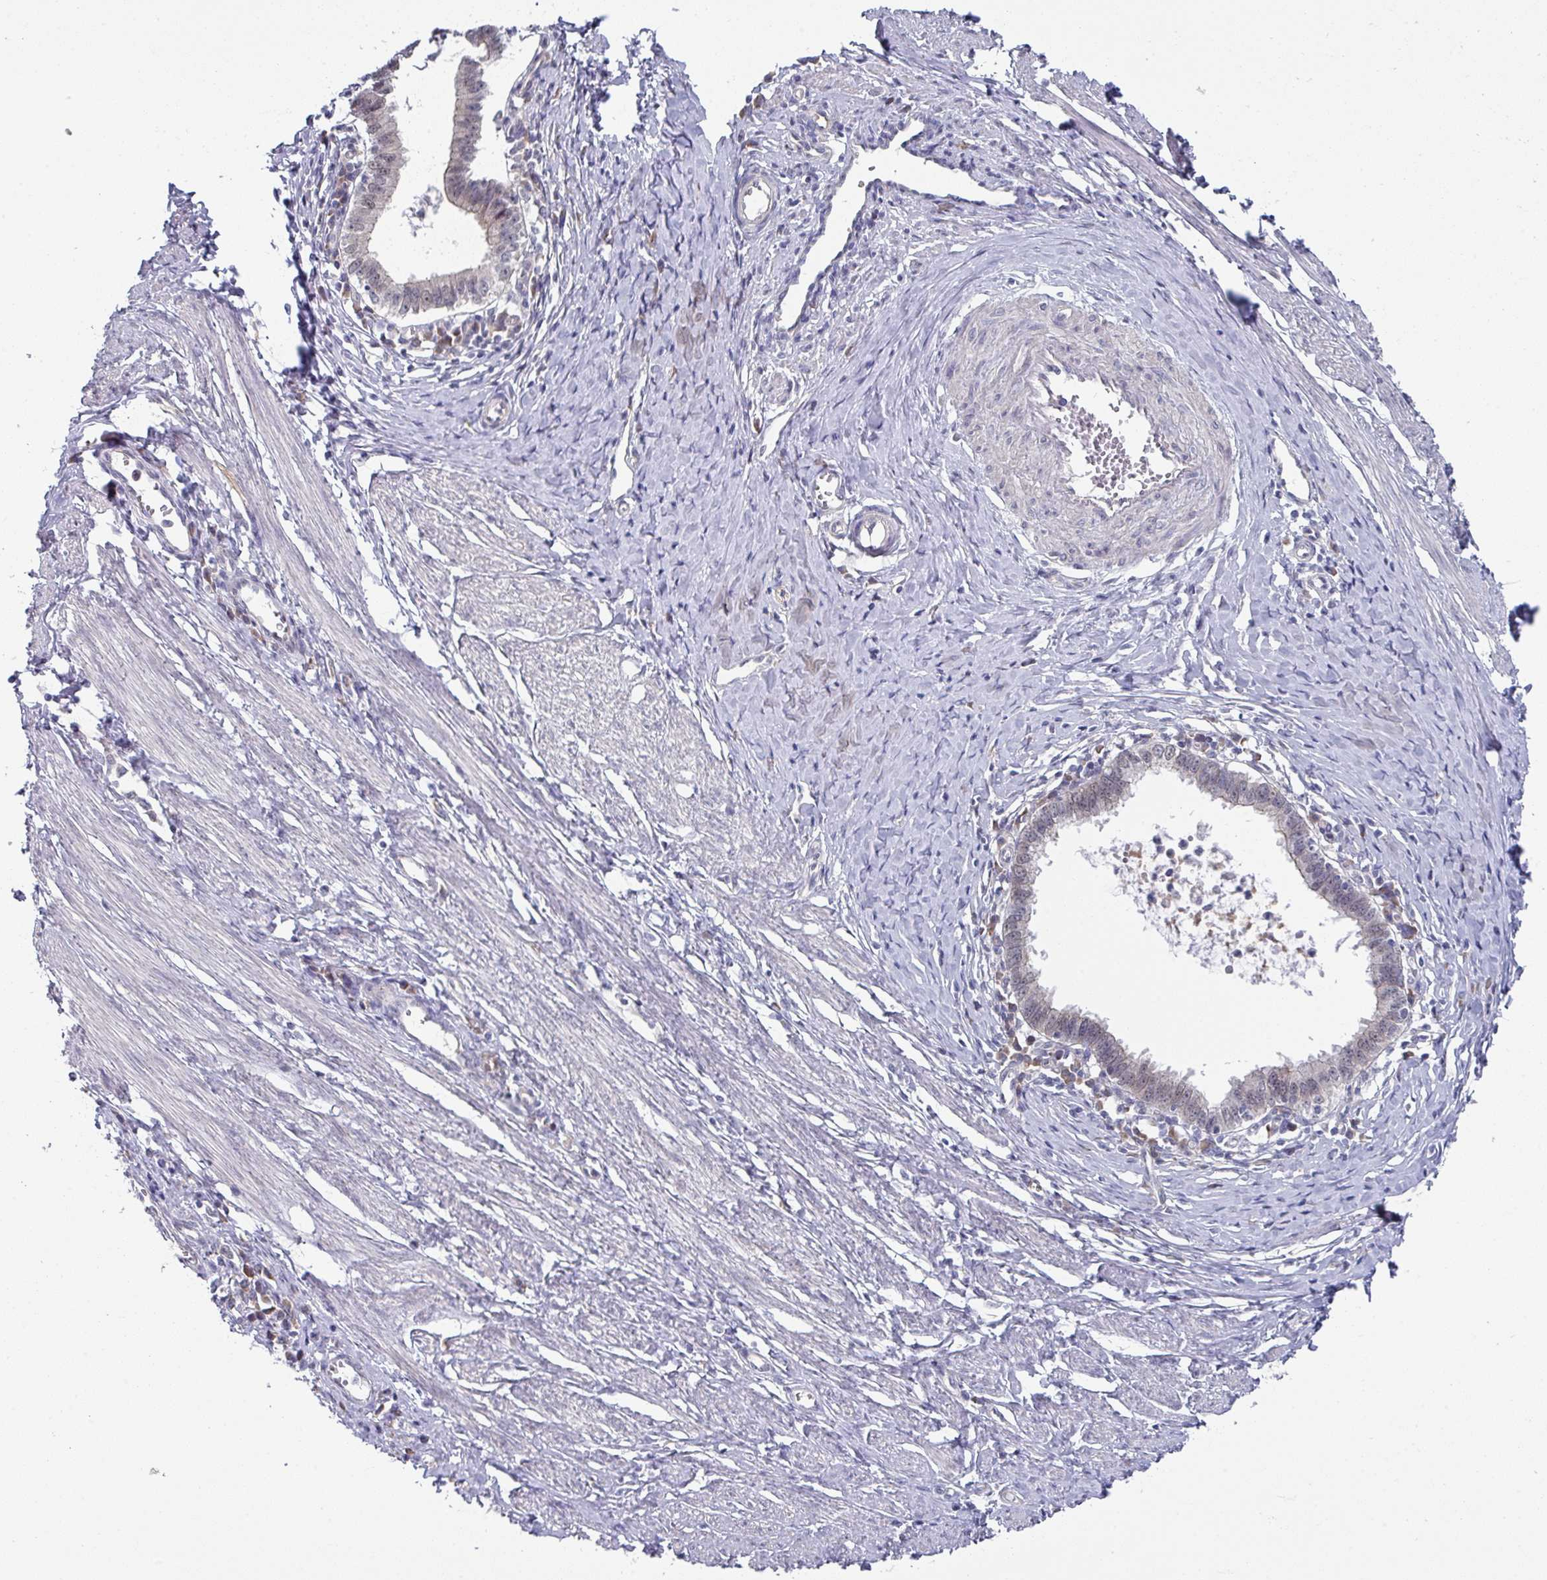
{"staining": {"intensity": "weak", "quantity": "25%-75%", "location": "nuclear"}, "tissue": "cervical cancer", "cell_type": "Tumor cells", "image_type": "cancer", "snomed": [{"axis": "morphology", "description": "Adenocarcinoma, NOS"}, {"axis": "topography", "description": "Cervix"}], "caption": "IHC of human cervical adenocarcinoma reveals low levels of weak nuclear expression in about 25%-75% of tumor cells. (Stains: DAB in brown, nuclei in blue, Microscopy: brightfield microscopy at high magnification).", "gene": "TMED5", "patient": {"sex": "female", "age": 36}}